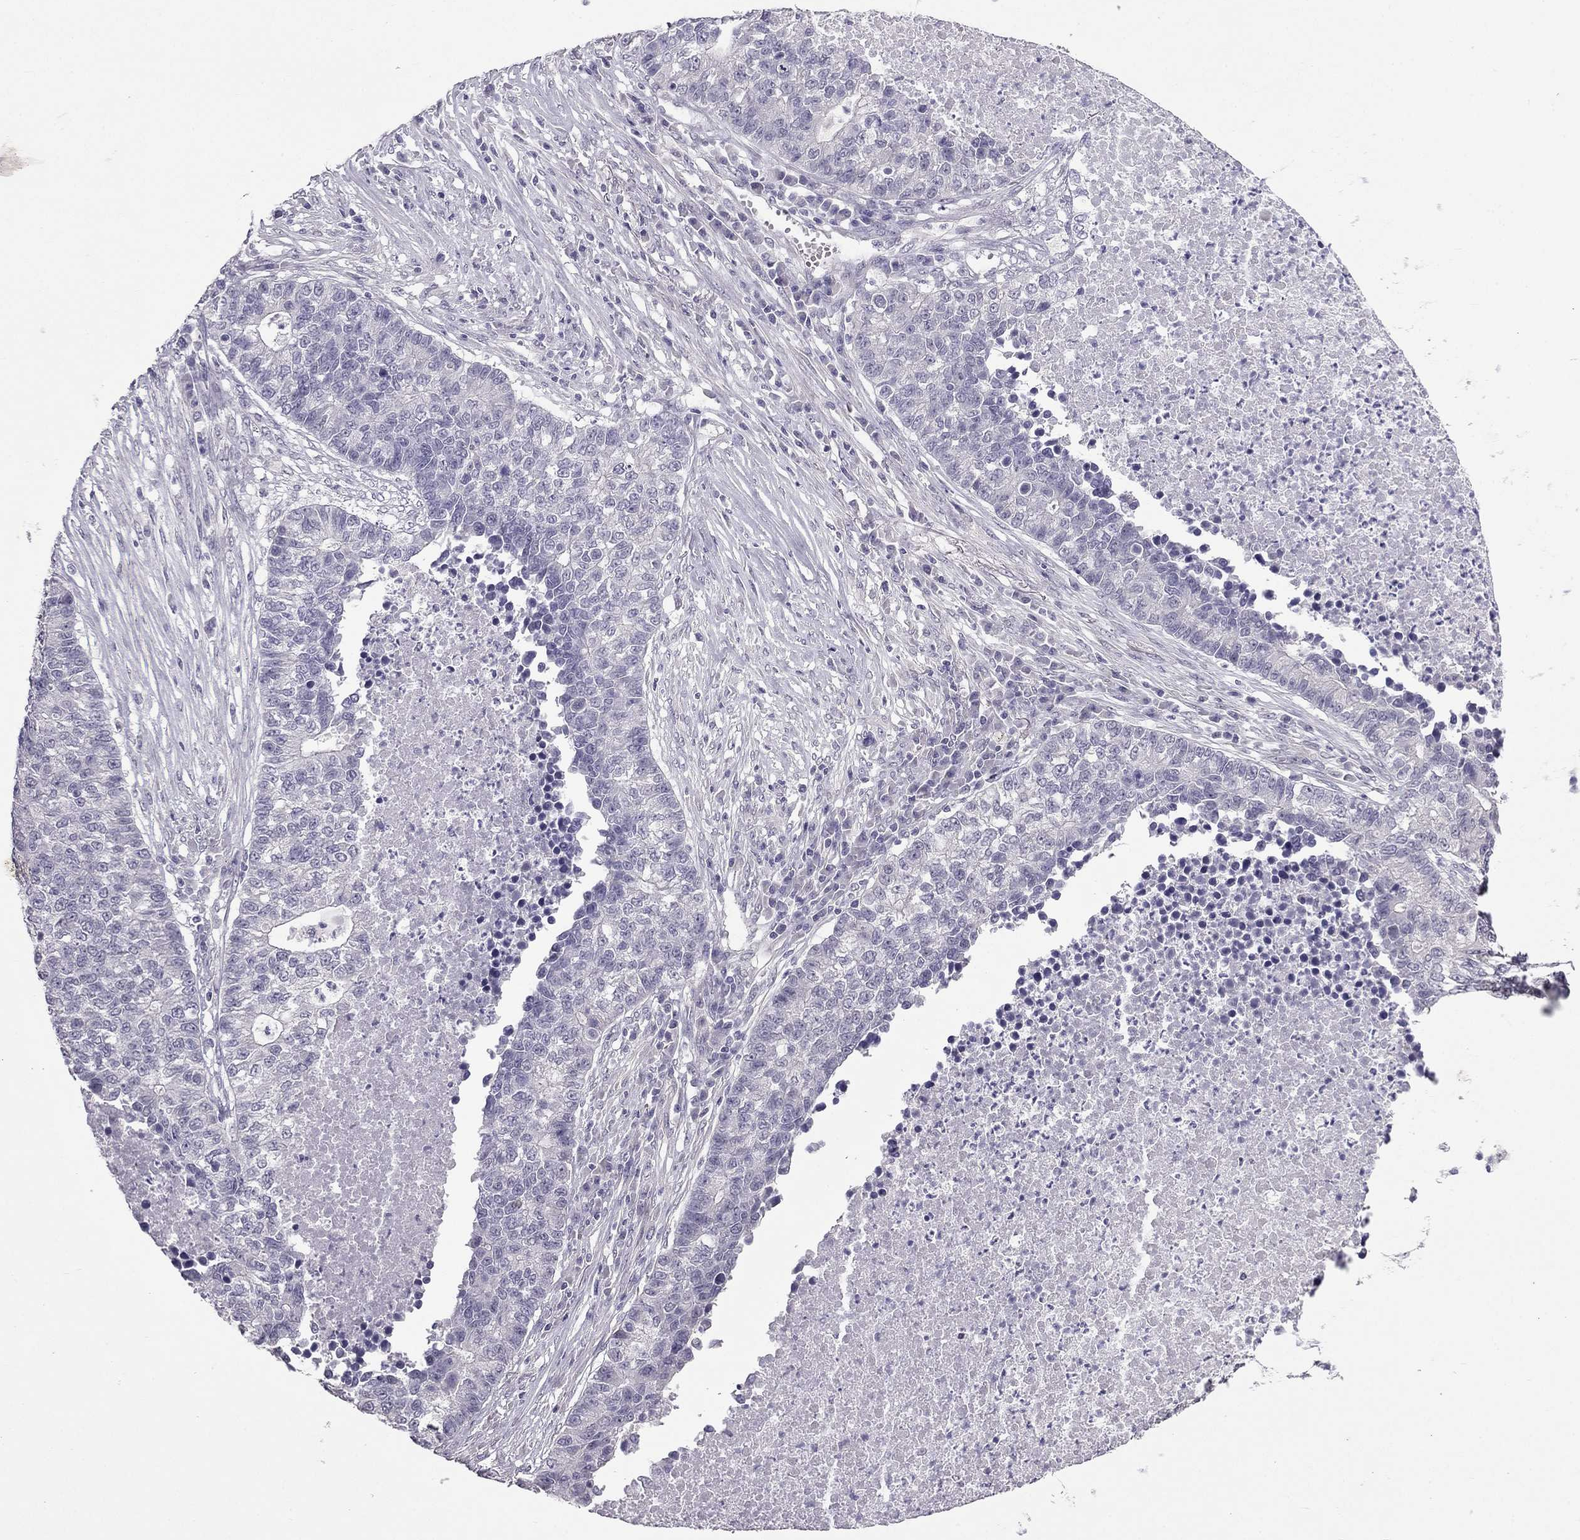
{"staining": {"intensity": "negative", "quantity": "none", "location": "none"}, "tissue": "lung cancer", "cell_type": "Tumor cells", "image_type": "cancer", "snomed": [{"axis": "morphology", "description": "Adenocarcinoma, NOS"}, {"axis": "topography", "description": "Lung"}], "caption": "Lung cancer (adenocarcinoma) was stained to show a protein in brown. There is no significant staining in tumor cells.", "gene": "HSFX1", "patient": {"sex": "male", "age": 57}}